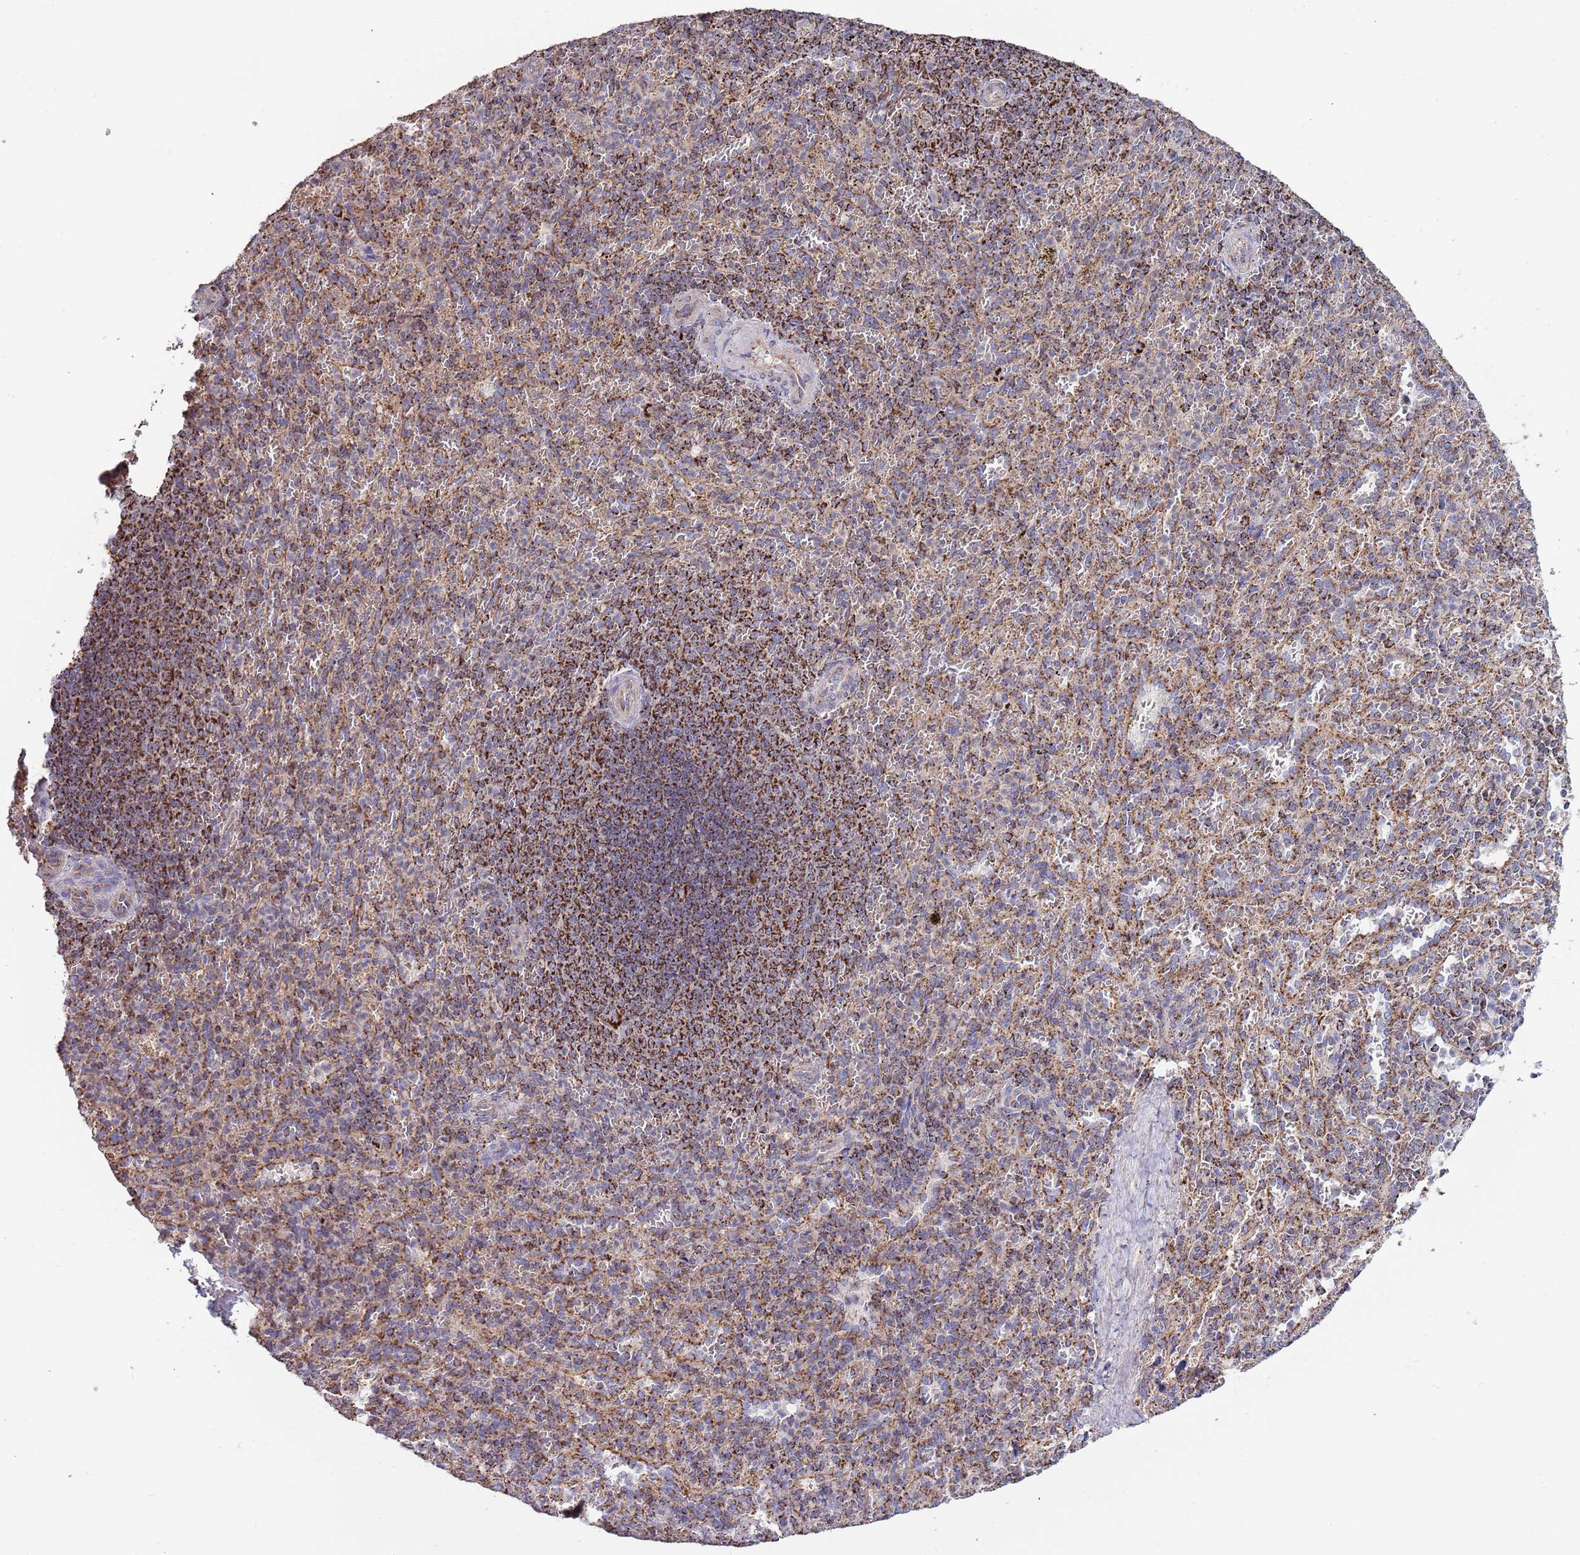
{"staining": {"intensity": "moderate", "quantity": "25%-75%", "location": "cytoplasmic/membranous"}, "tissue": "spleen", "cell_type": "Cells in red pulp", "image_type": "normal", "snomed": [{"axis": "morphology", "description": "Normal tissue, NOS"}, {"axis": "topography", "description": "Spleen"}], "caption": "DAB immunohistochemical staining of normal spleen exhibits moderate cytoplasmic/membranous protein expression in approximately 25%-75% of cells in red pulp.", "gene": "VPS16", "patient": {"sex": "female", "age": 21}}